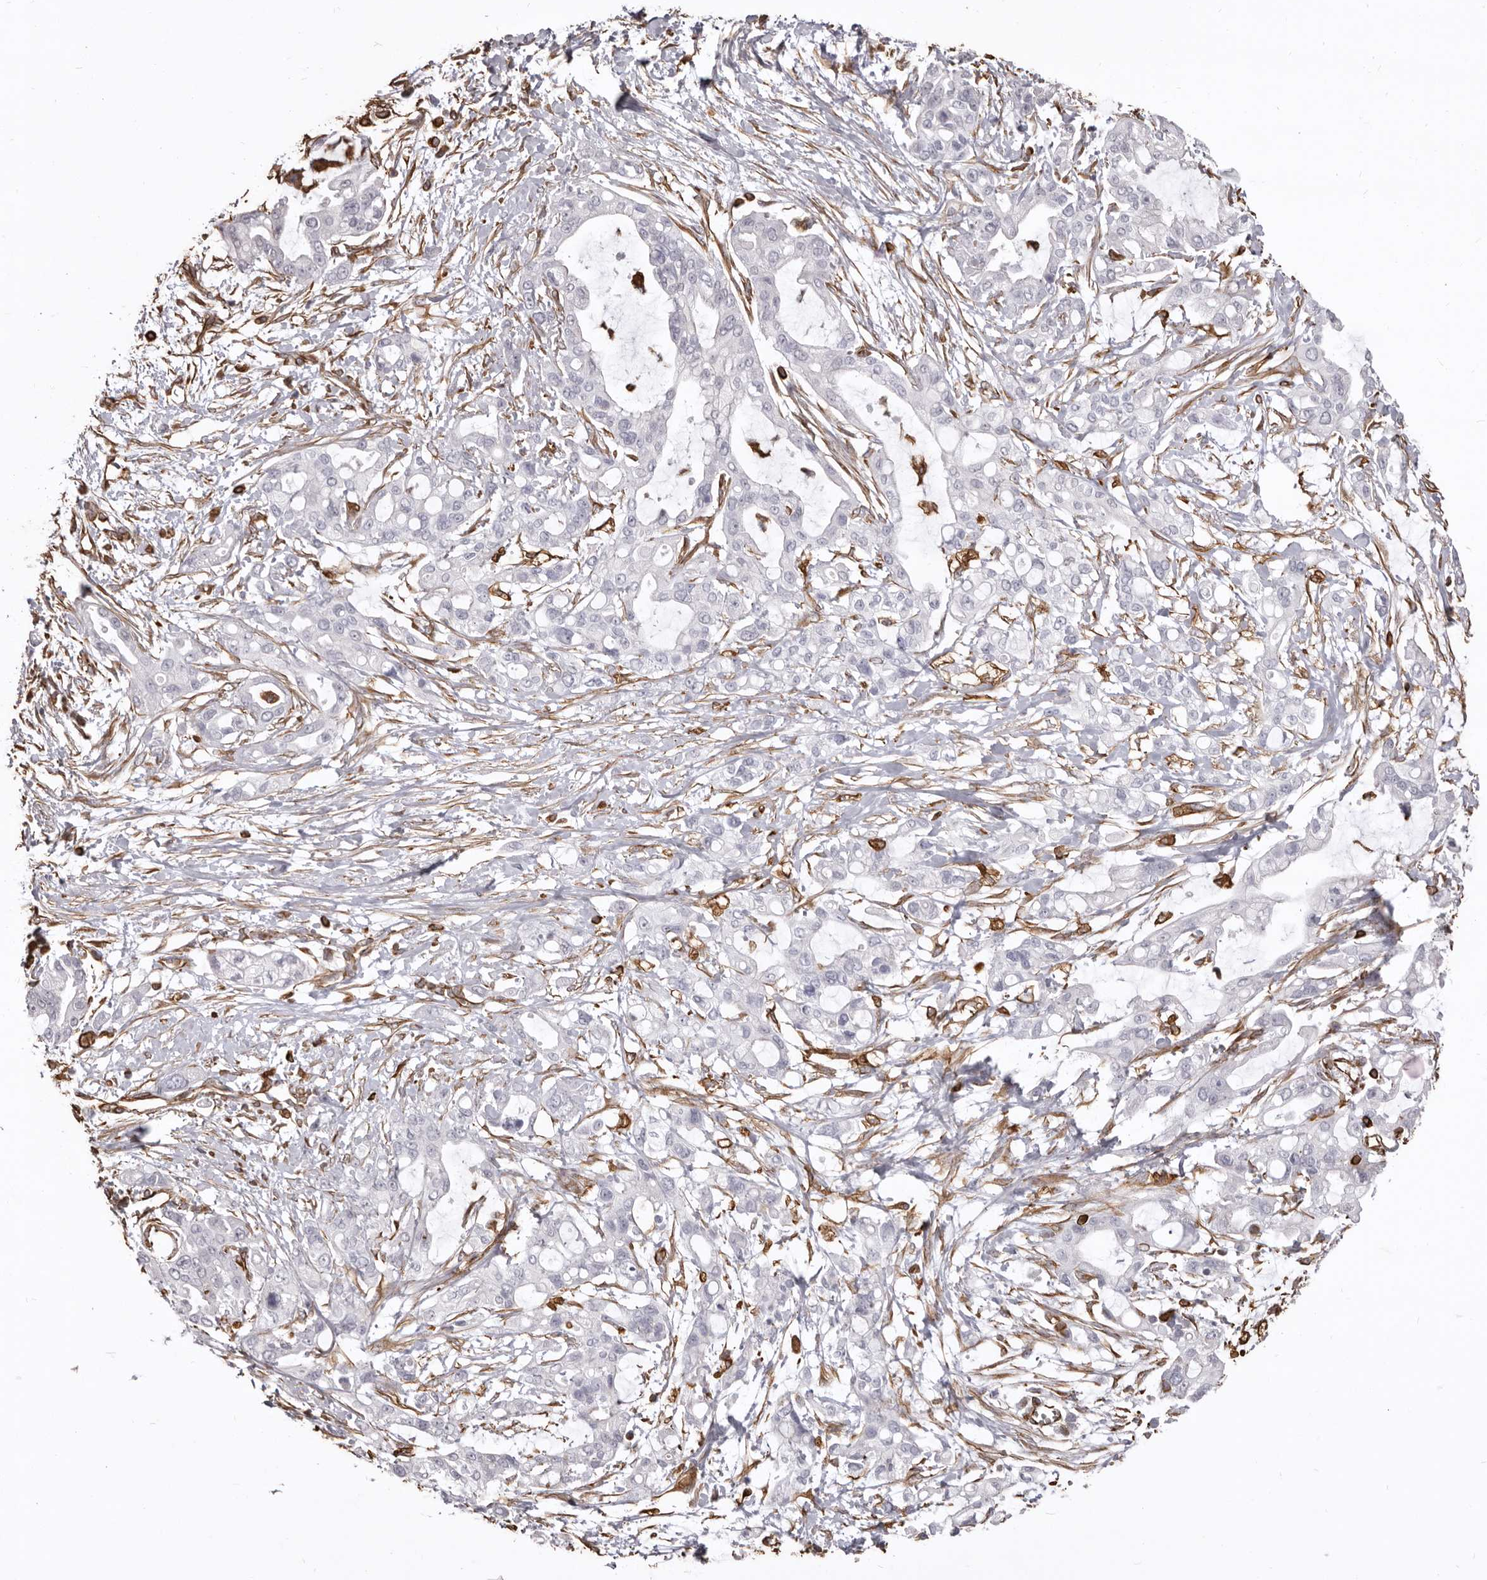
{"staining": {"intensity": "negative", "quantity": "none", "location": "none"}, "tissue": "pancreatic cancer", "cell_type": "Tumor cells", "image_type": "cancer", "snomed": [{"axis": "morphology", "description": "Adenocarcinoma, NOS"}, {"axis": "topography", "description": "Pancreas"}], "caption": "Tumor cells are negative for protein expression in human pancreatic cancer (adenocarcinoma).", "gene": "MTURN", "patient": {"sex": "male", "age": 68}}